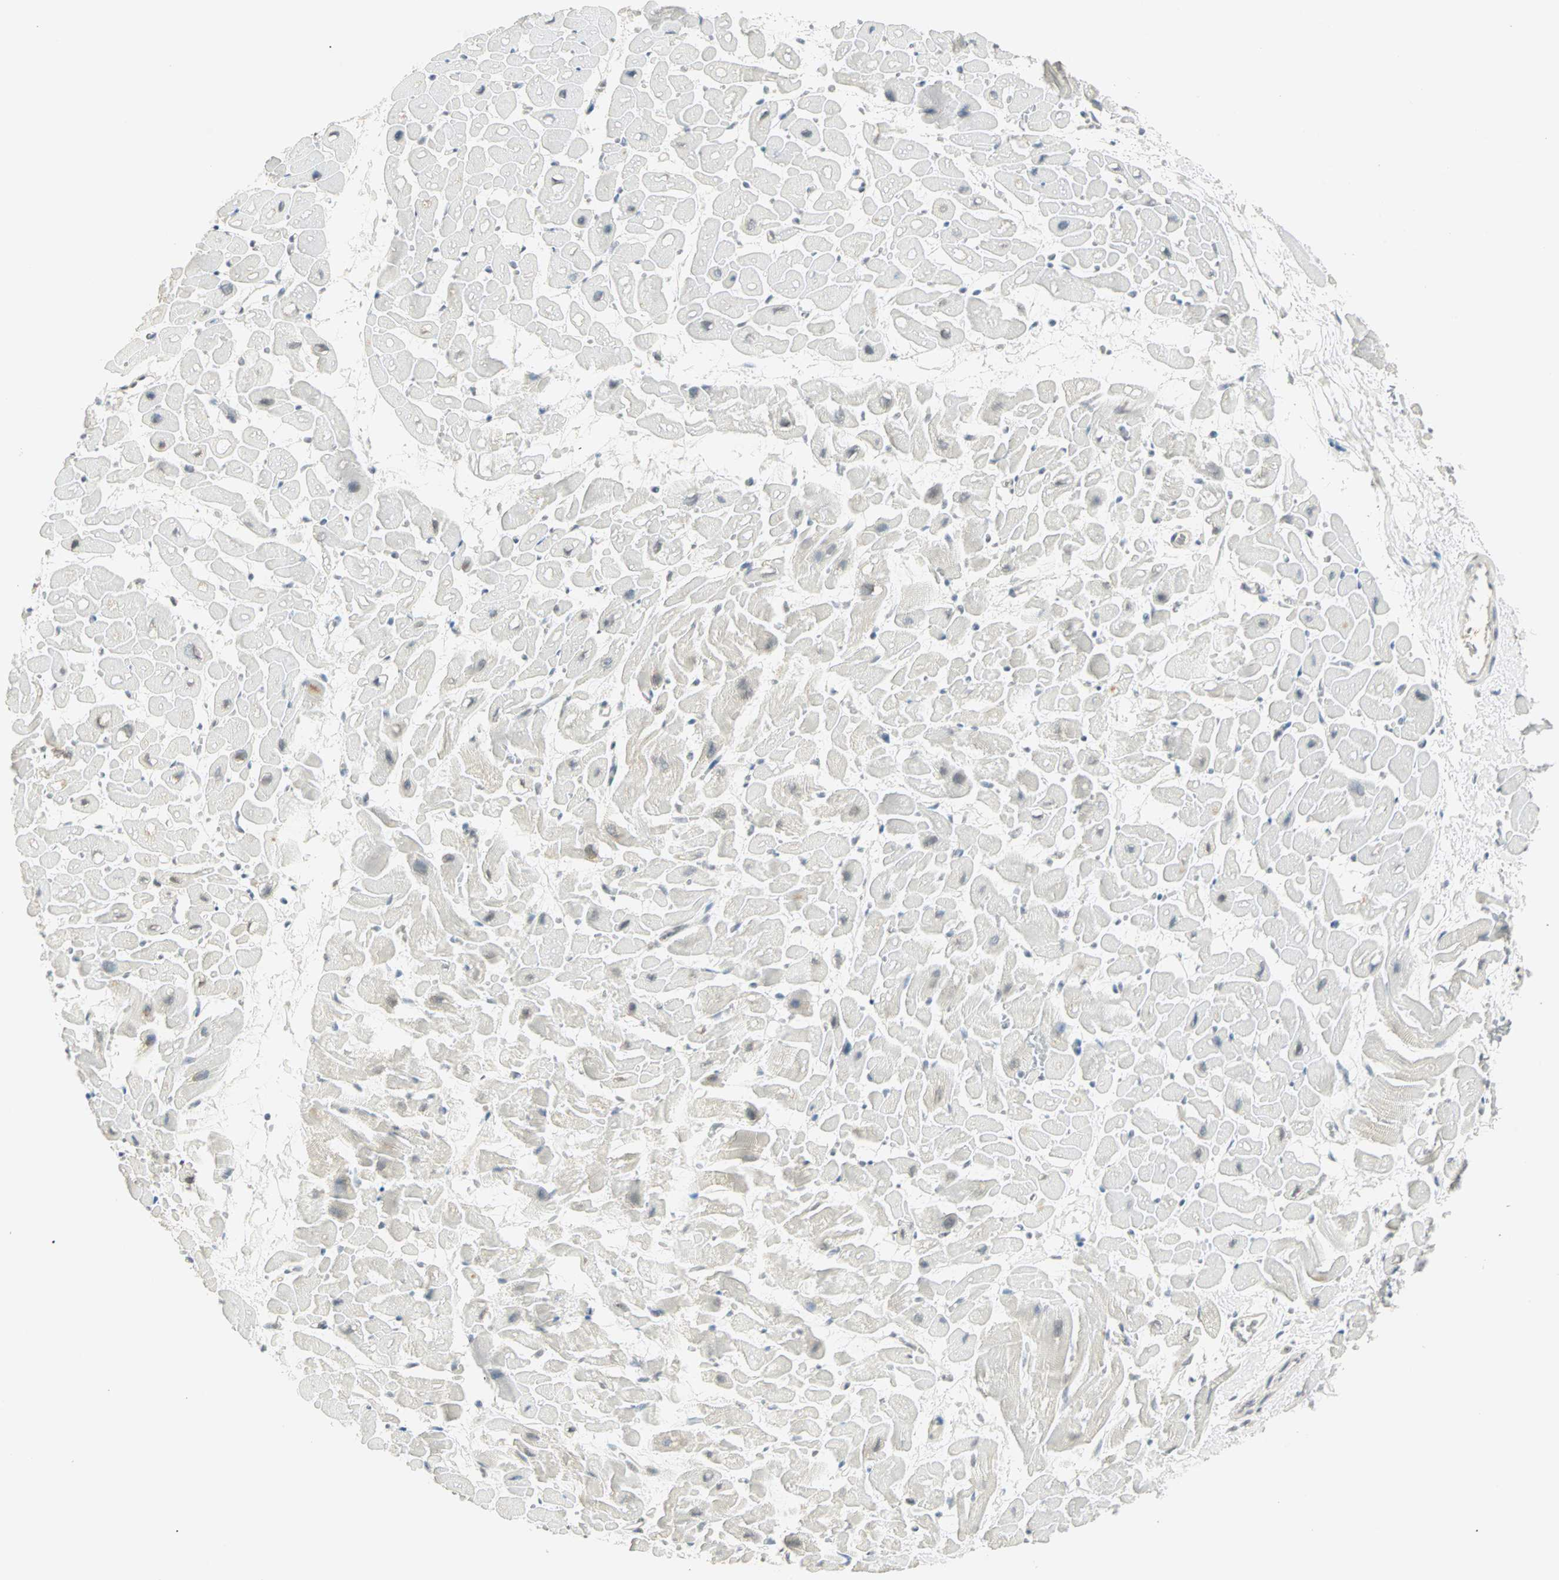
{"staining": {"intensity": "weak", "quantity": "<25%", "location": "nuclear"}, "tissue": "heart muscle", "cell_type": "Cardiomyocytes", "image_type": "normal", "snomed": [{"axis": "morphology", "description": "Normal tissue, NOS"}, {"axis": "topography", "description": "Heart"}], "caption": "Immunohistochemistry of normal heart muscle exhibits no staining in cardiomyocytes. Nuclei are stained in blue.", "gene": "SMAD3", "patient": {"sex": "male", "age": 45}}